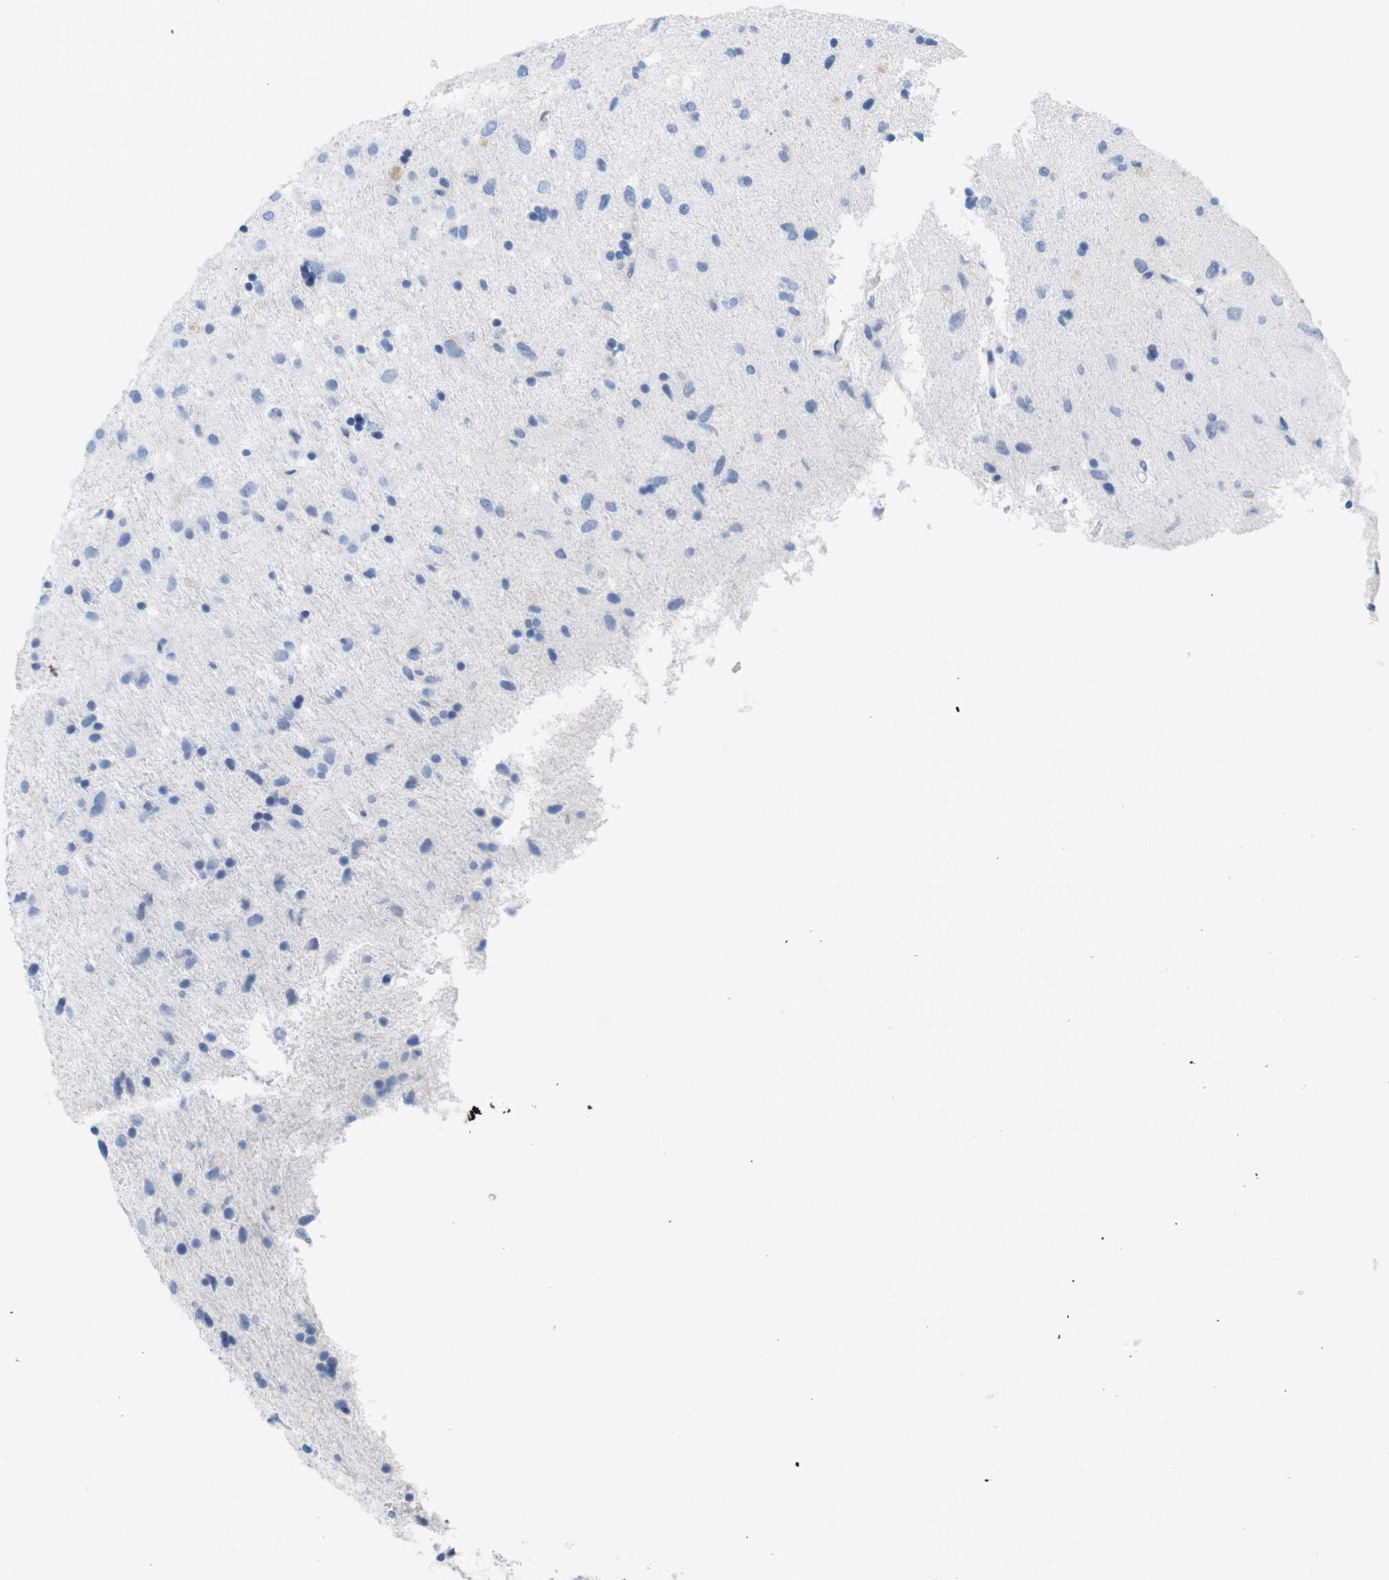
{"staining": {"intensity": "negative", "quantity": "none", "location": "none"}, "tissue": "glioma", "cell_type": "Tumor cells", "image_type": "cancer", "snomed": [{"axis": "morphology", "description": "Glioma, malignant, Low grade"}, {"axis": "topography", "description": "Brain"}], "caption": "Immunohistochemistry (IHC) histopathology image of human glioma stained for a protein (brown), which shows no expression in tumor cells.", "gene": "LAG3", "patient": {"sex": "male", "age": 77}}